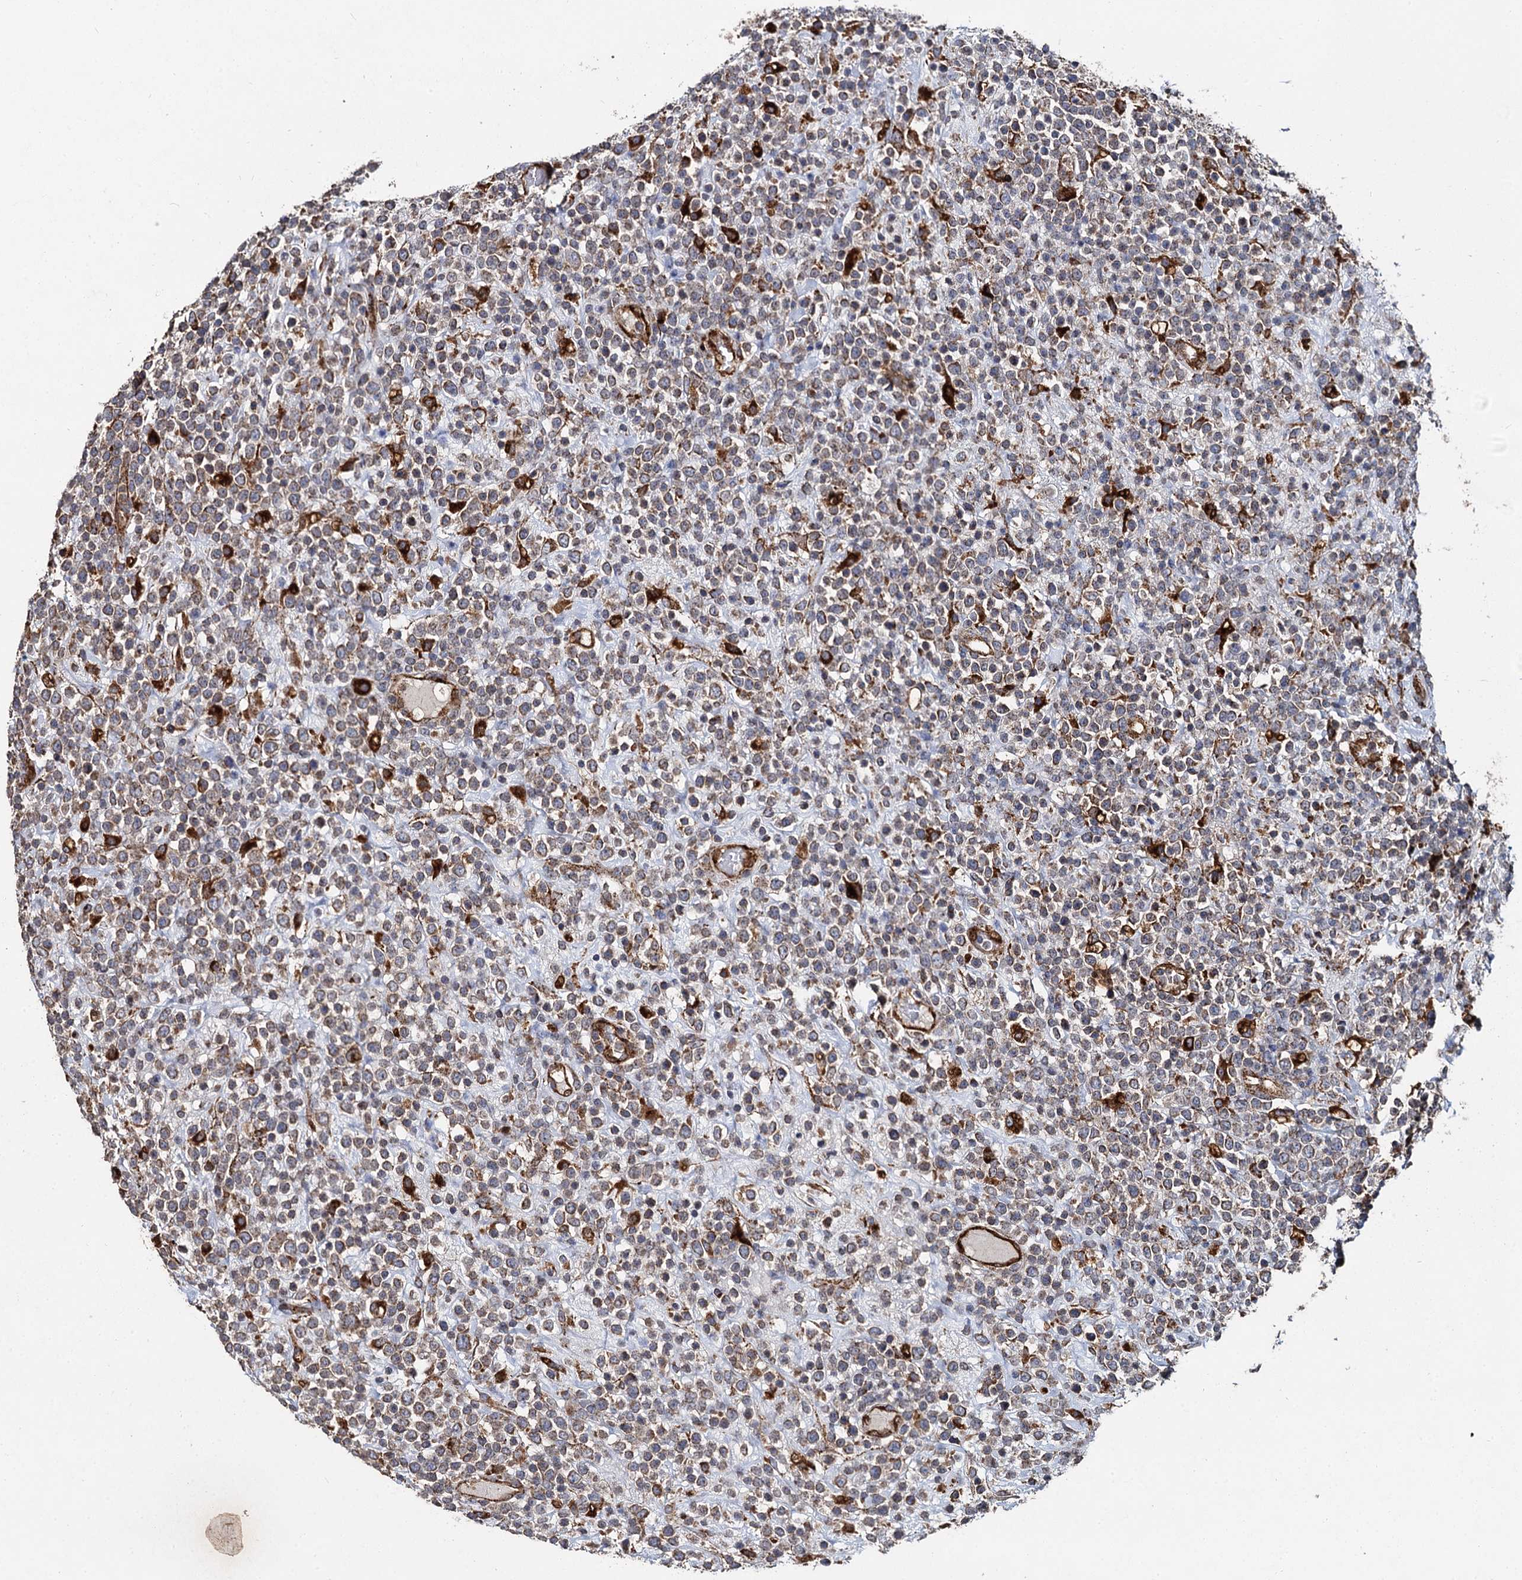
{"staining": {"intensity": "strong", "quantity": "25%-75%", "location": "cytoplasmic/membranous"}, "tissue": "lymphoma", "cell_type": "Tumor cells", "image_type": "cancer", "snomed": [{"axis": "morphology", "description": "Malignant lymphoma, non-Hodgkin's type, High grade"}, {"axis": "topography", "description": "Colon"}], "caption": "Malignant lymphoma, non-Hodgkin's type (high-grade) was stained to show a protein in brown. There is high levels of strong cytoplasmic/membranous positivity in approximately 25%-75% of tumor cells.", "gene": "GBA1", "patient": {"sex": "female", "age": 53}}